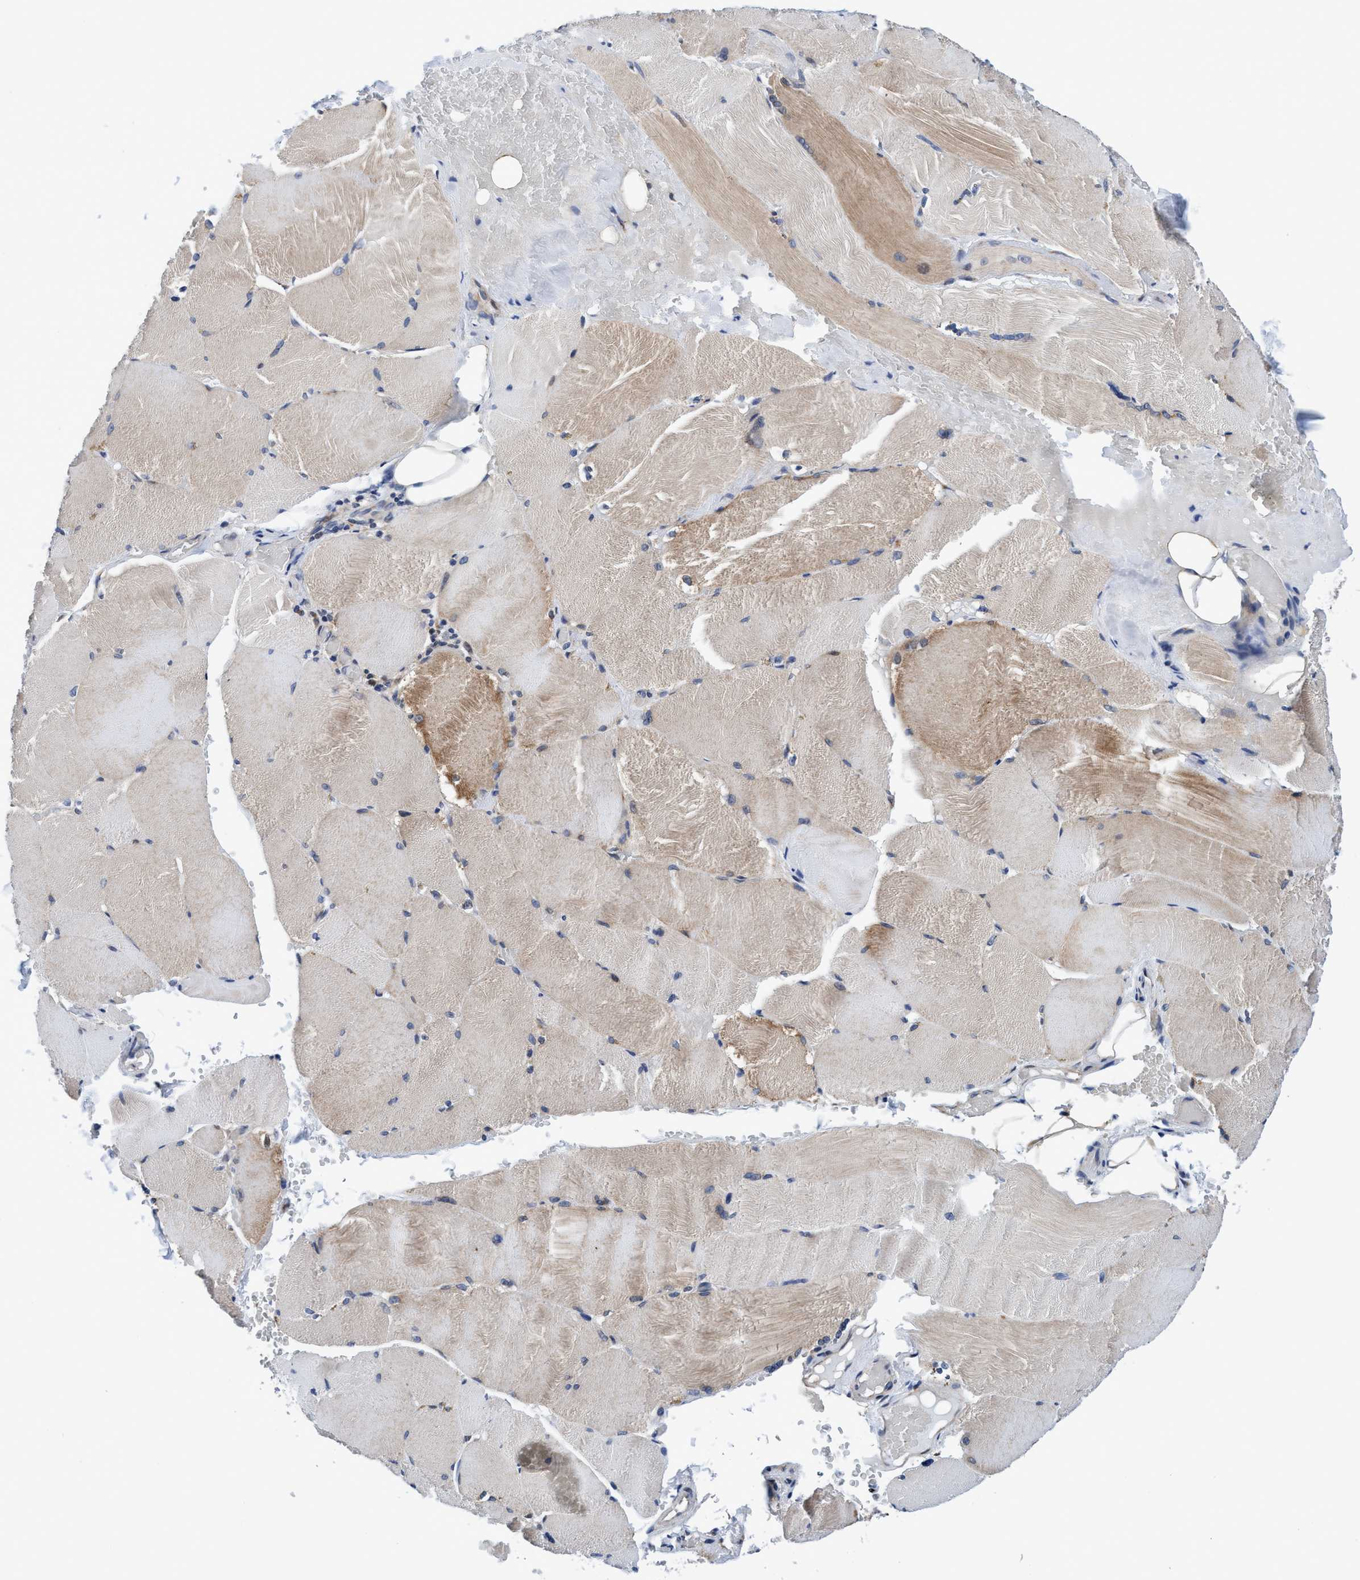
{"staining": {"intensity": "weak", "quantity": "25%-75%", "location": "cytoplasmic/membranous"}, "tissue": "skeletal muscle", "cell_type": "Myocytes", "image_type": "normal", "snomed": [{"axis": "morphology", "description": "Normal tissue, NOS"}, {"axis": "topography", "description": "Skin"}, {"axis": "topography", "description": "Skeletal muscle"}], "caption": "Myocytes demonstrate low levels of weak cytoplasmic/membranous staining in about 25%-75% of cells in normal human skeletal muscle.", "gene": "AGAP2", "patient": {"sex": "male", "age": 83}}